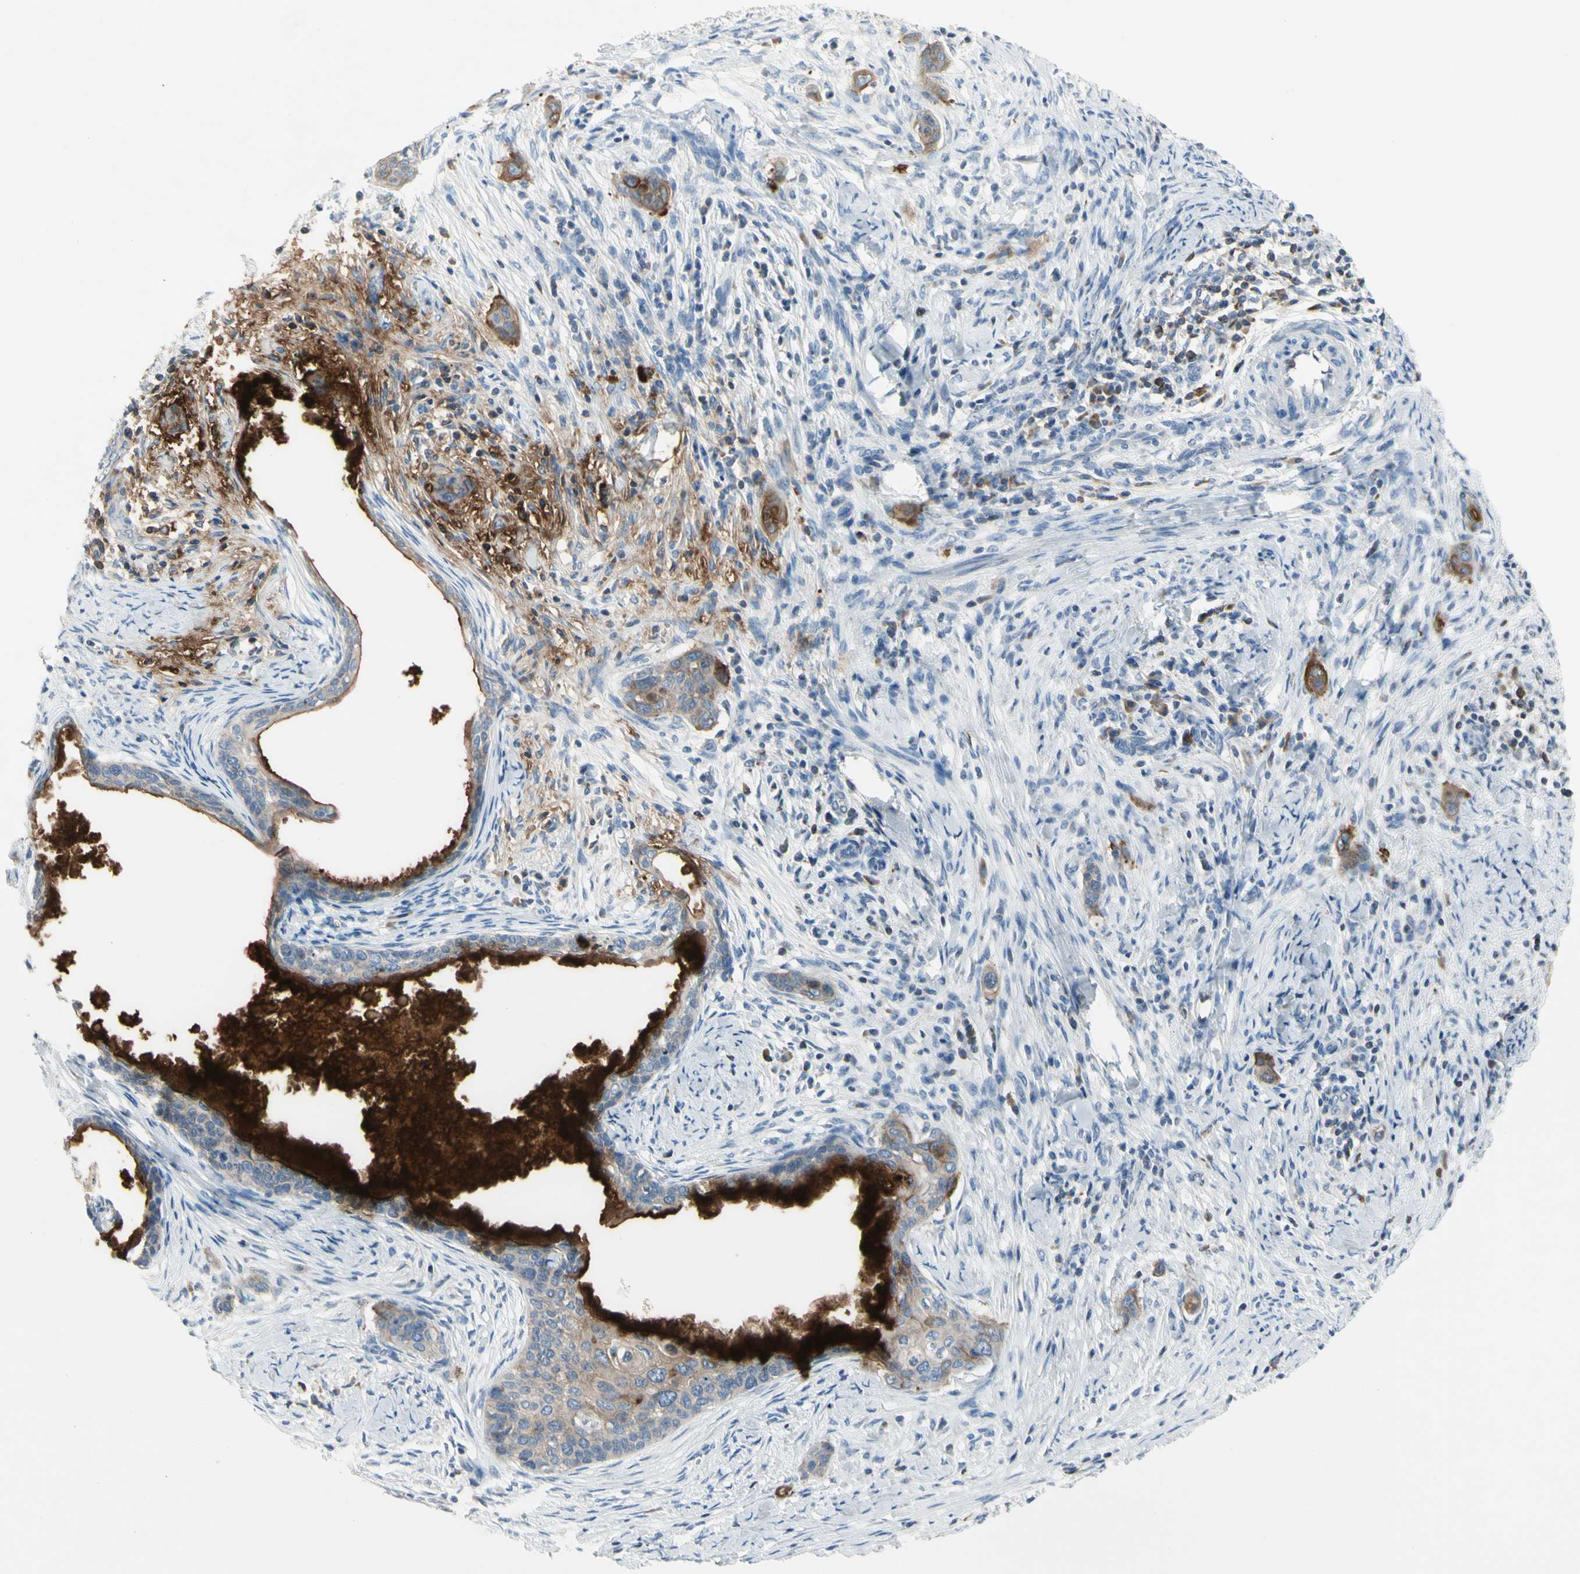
{"staining": {"intensity": "weak", "quantity": ">75%", "location": "cytoplasmic/membranous"}, "tissue": "cervical cancer", "cell_type": "Tumor cells", "image_type": "cancer", "snomed": [{"axis": "morphology", "description": "Squamous cell carcinoma, NOS"}, {"axis": "topography", "description": "Cervix"}], "caption": "Immunohistochemistry of cervical cancer demonstrates low levels of weak cytoplasmic/membranous staining in approximately >75% of tumor cells.", "gene": "MUC1", "patient": {"sex": "female", "age": 33}}